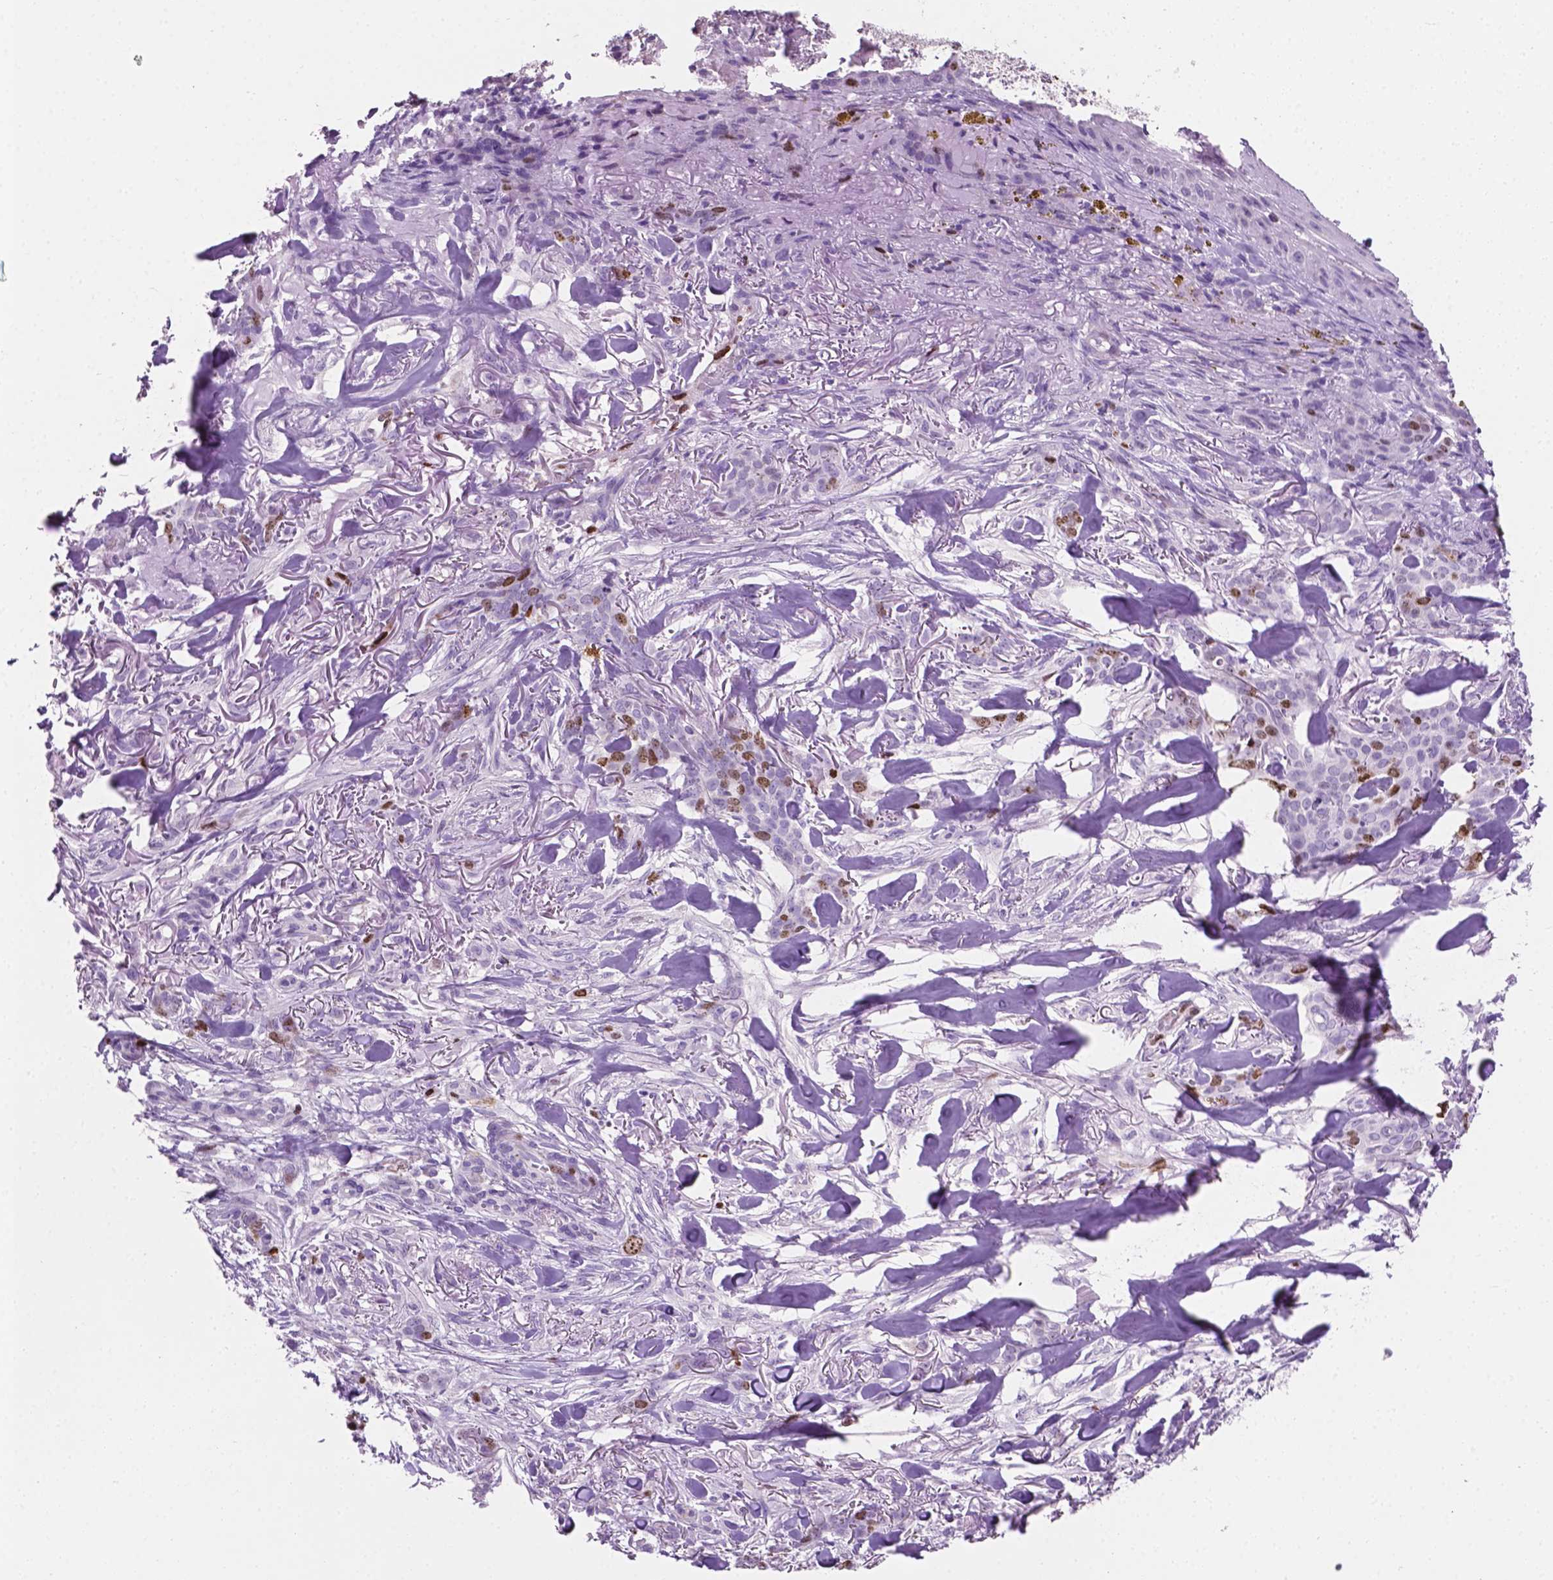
{"staining": {"intensity": "moderate", "quantity": "<25%", "location": "nuclear"}, "tissue": "skin cancer", "cell_type": "Tumor cells", "image_type": "cancer", "snomed": [{"axis": "morphology", "description": "Basal cell carcinoma"}, {"axis": "topography", "description": "Skin"}], "caption": "Skin basal cell carcinoma stained with immunohistochemistry (IHC) shows moderate nuclear positivity in approximately <25% of tumor cells.", "gene": "SIAH2", "patient": {"sex": "female", "age": 61}}